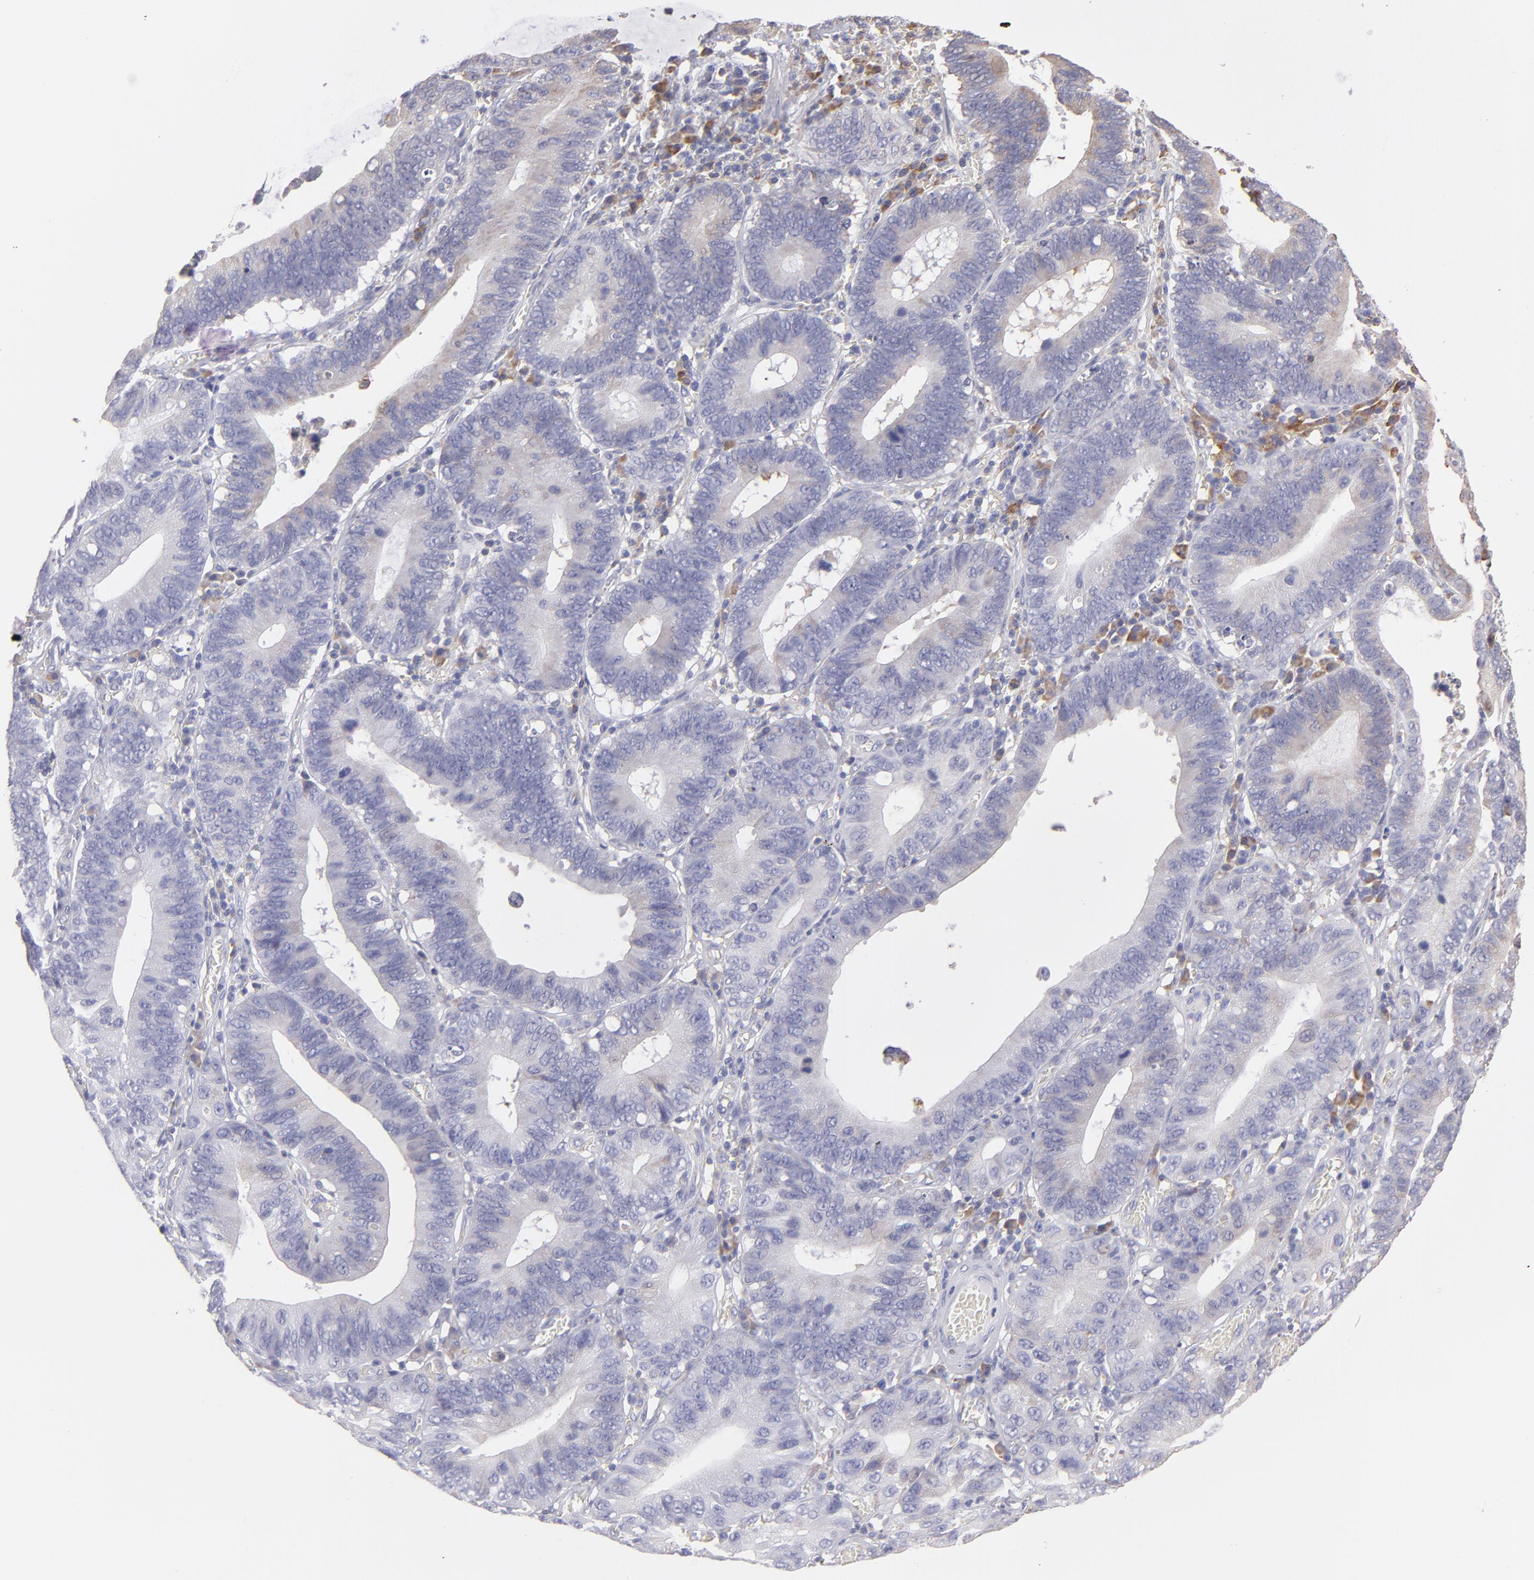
{"staining": {"intensity": "weak", "quantity": "<25%", "location": "cytoplasmic/membranous"}, "tissue": "stomach cancer", "cell_type": "Tumor cells", "image_type": "cancer", "snomed": [{"axis": "morphology", "description": "Adenocarcinoma, NOS"}, {"axis": "topography", "description": "Stomach"}, {"axis": "topography", "description": "Gastric cardia"}], "caption": "IHC image of neoplastic tissue: human stomach adenocarcinoma stained with DAB (3,3'-diaminobenzidine) exhibits no significant protein positivity in tumor cells.", "gene": "CALR", "patient": {"sex": "male", "age": 59}}